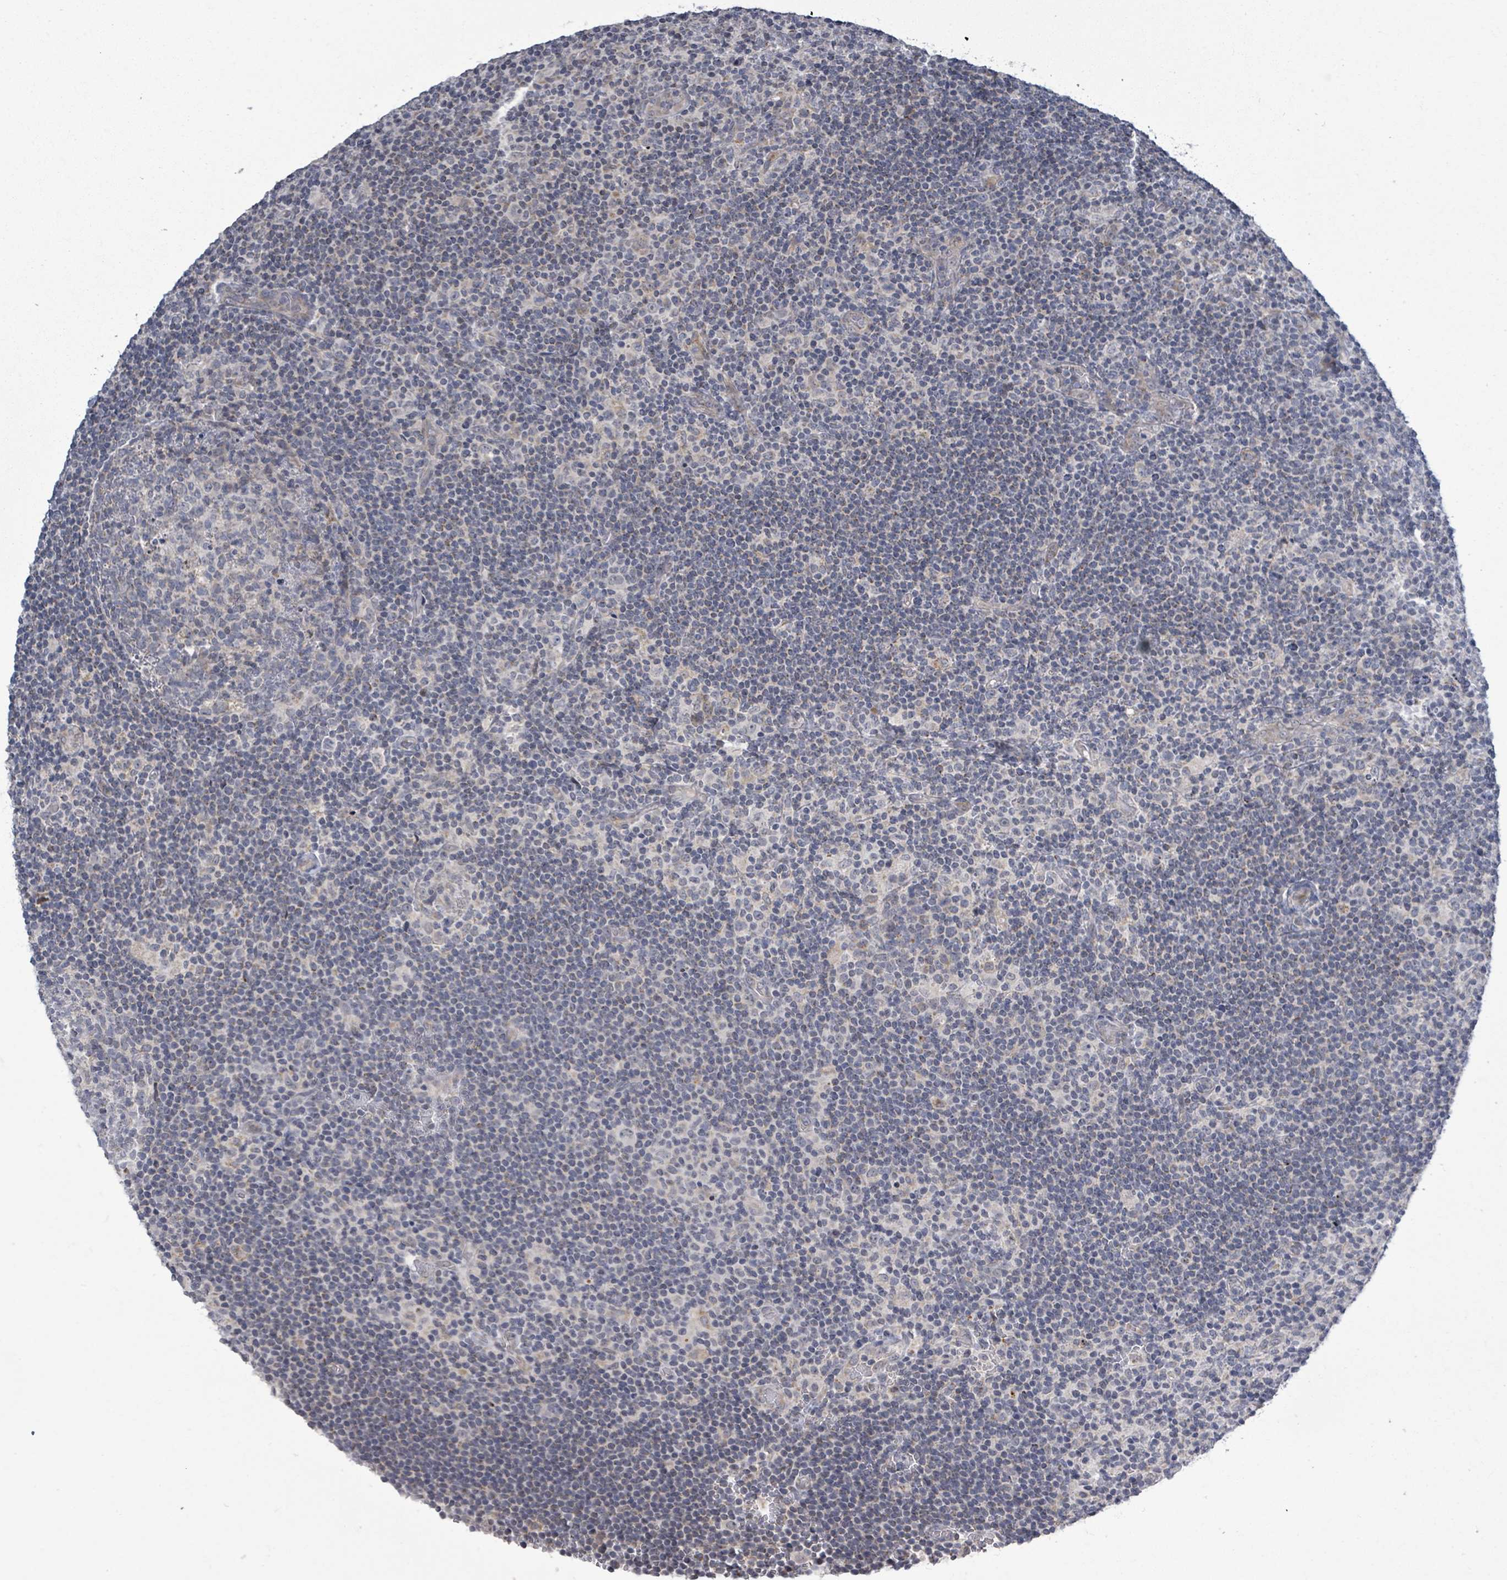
{"staining": {"intensity": "negative", "quantity": "none", "location": "none"}, "tissue": "lymphoma", "cell_type": "Tumor cells", "image_type": "cancer", "snomed": [{"axis": "morphology", "description": "Hodgkin's disease, NOS"}, {"axis": "topography", "description": "Lymph node"}], "caption": "Lymphoma was stained to show a protein in brown. There is no significant positivity in tumor cells.", "gene": "COQ10B", "patient": {"sex": "female", "age": 57}}